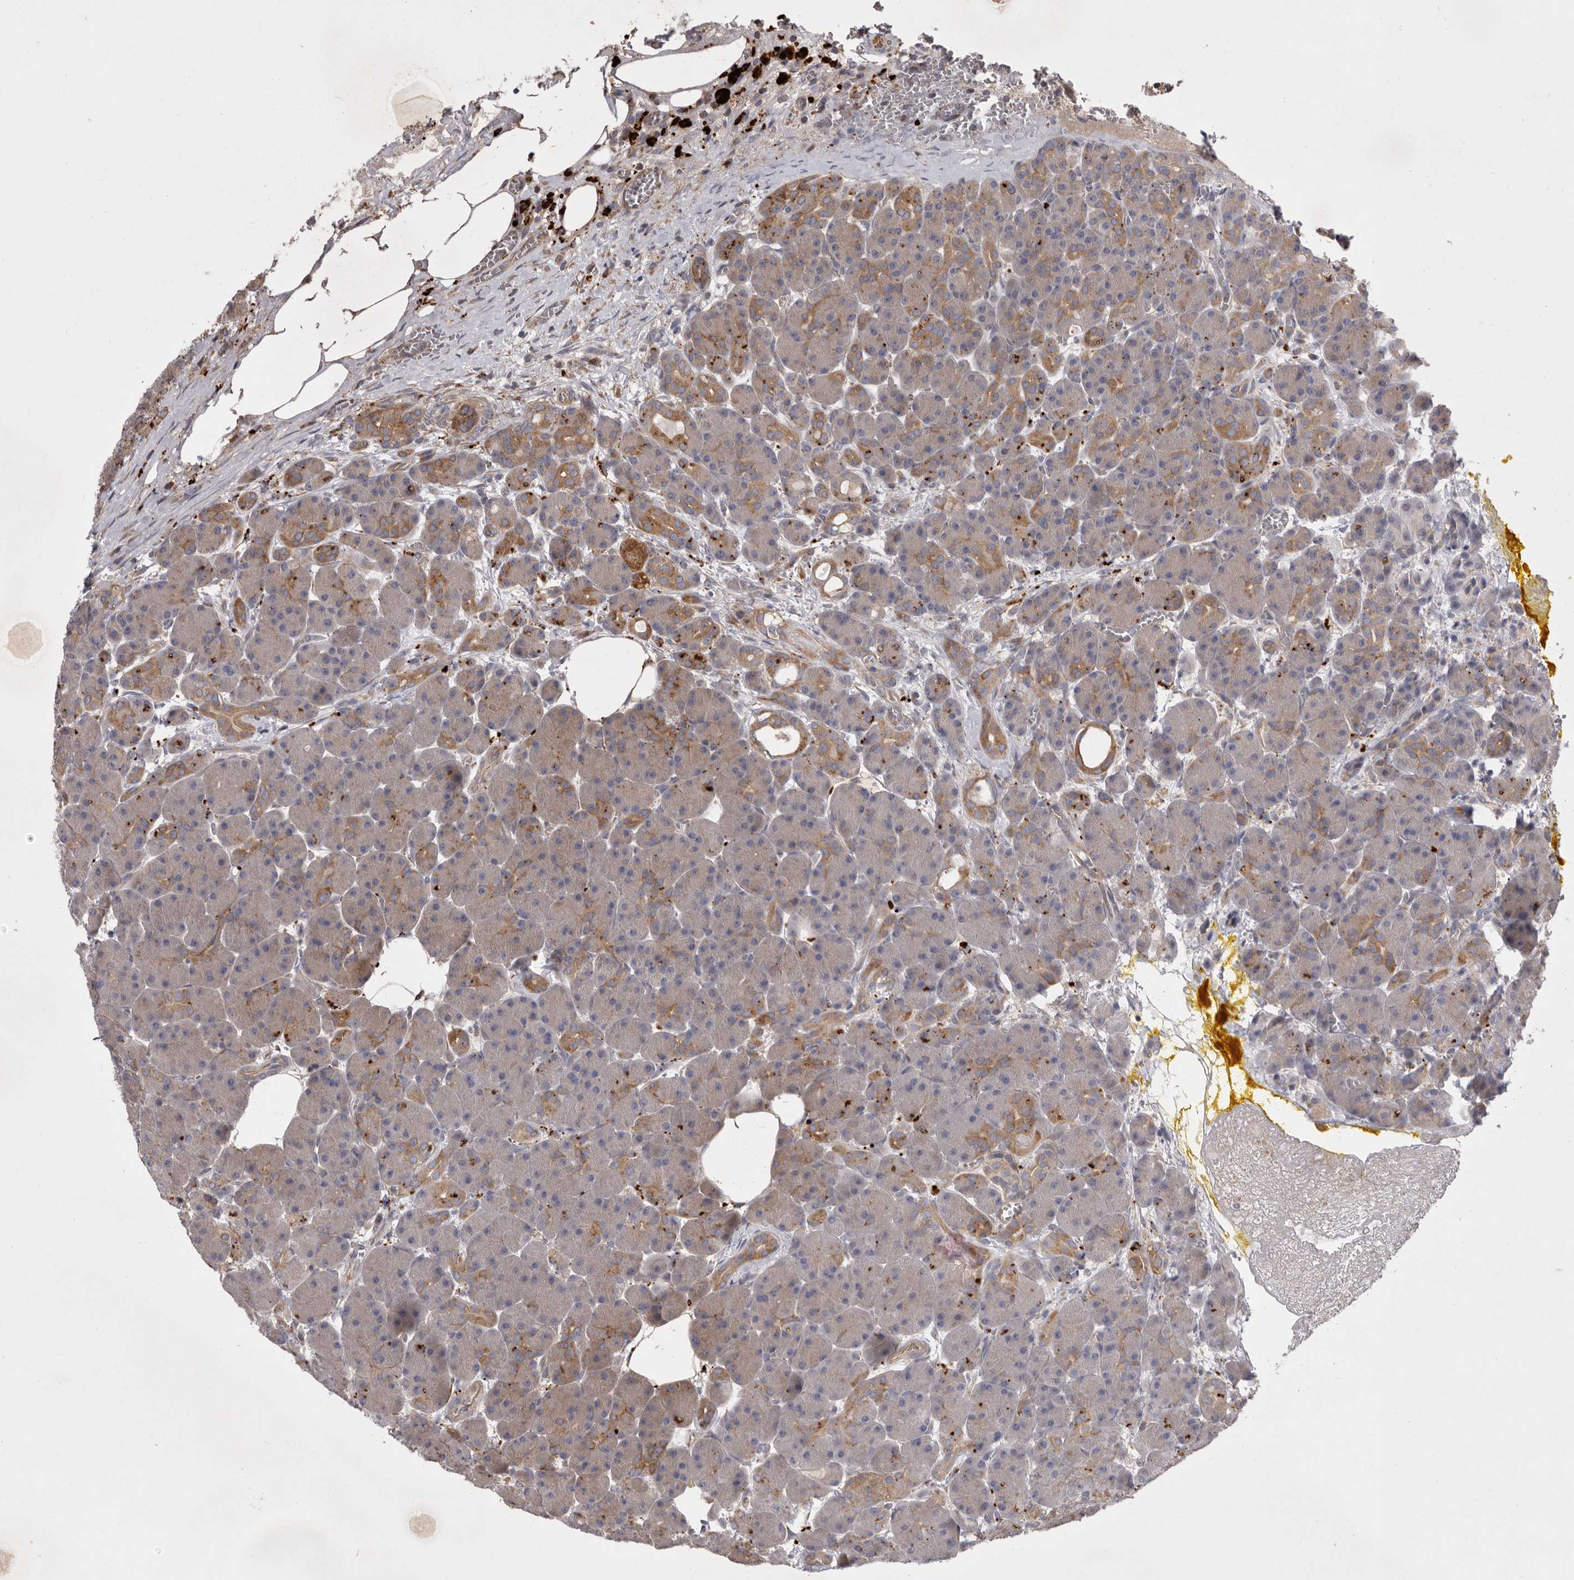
{"staining": {"intensity": "moderate", "quantity": "<25%", "location": "cytoplasmic/membranous"}, "tissue": "pancreas", "cell_type": "Exocrine glandular cells", "image_type": "normal", "snomed": [{"axis": "morphology", "description": "Normal tissue, NOS"}, {"axis": "topography", "description": "Pancreas"}], "caption": "IHC (DAB (3,3'-diaminobenzidine)) staining of normal human pancreas exhibits moderate cytoplasmic/membranous protein staining in about <25% of exocrine glandular cells. (IHC, brightfield microscopy, high magnification).", "gene": "WDR47", "patient": {"sex": "male", "age": 63}}